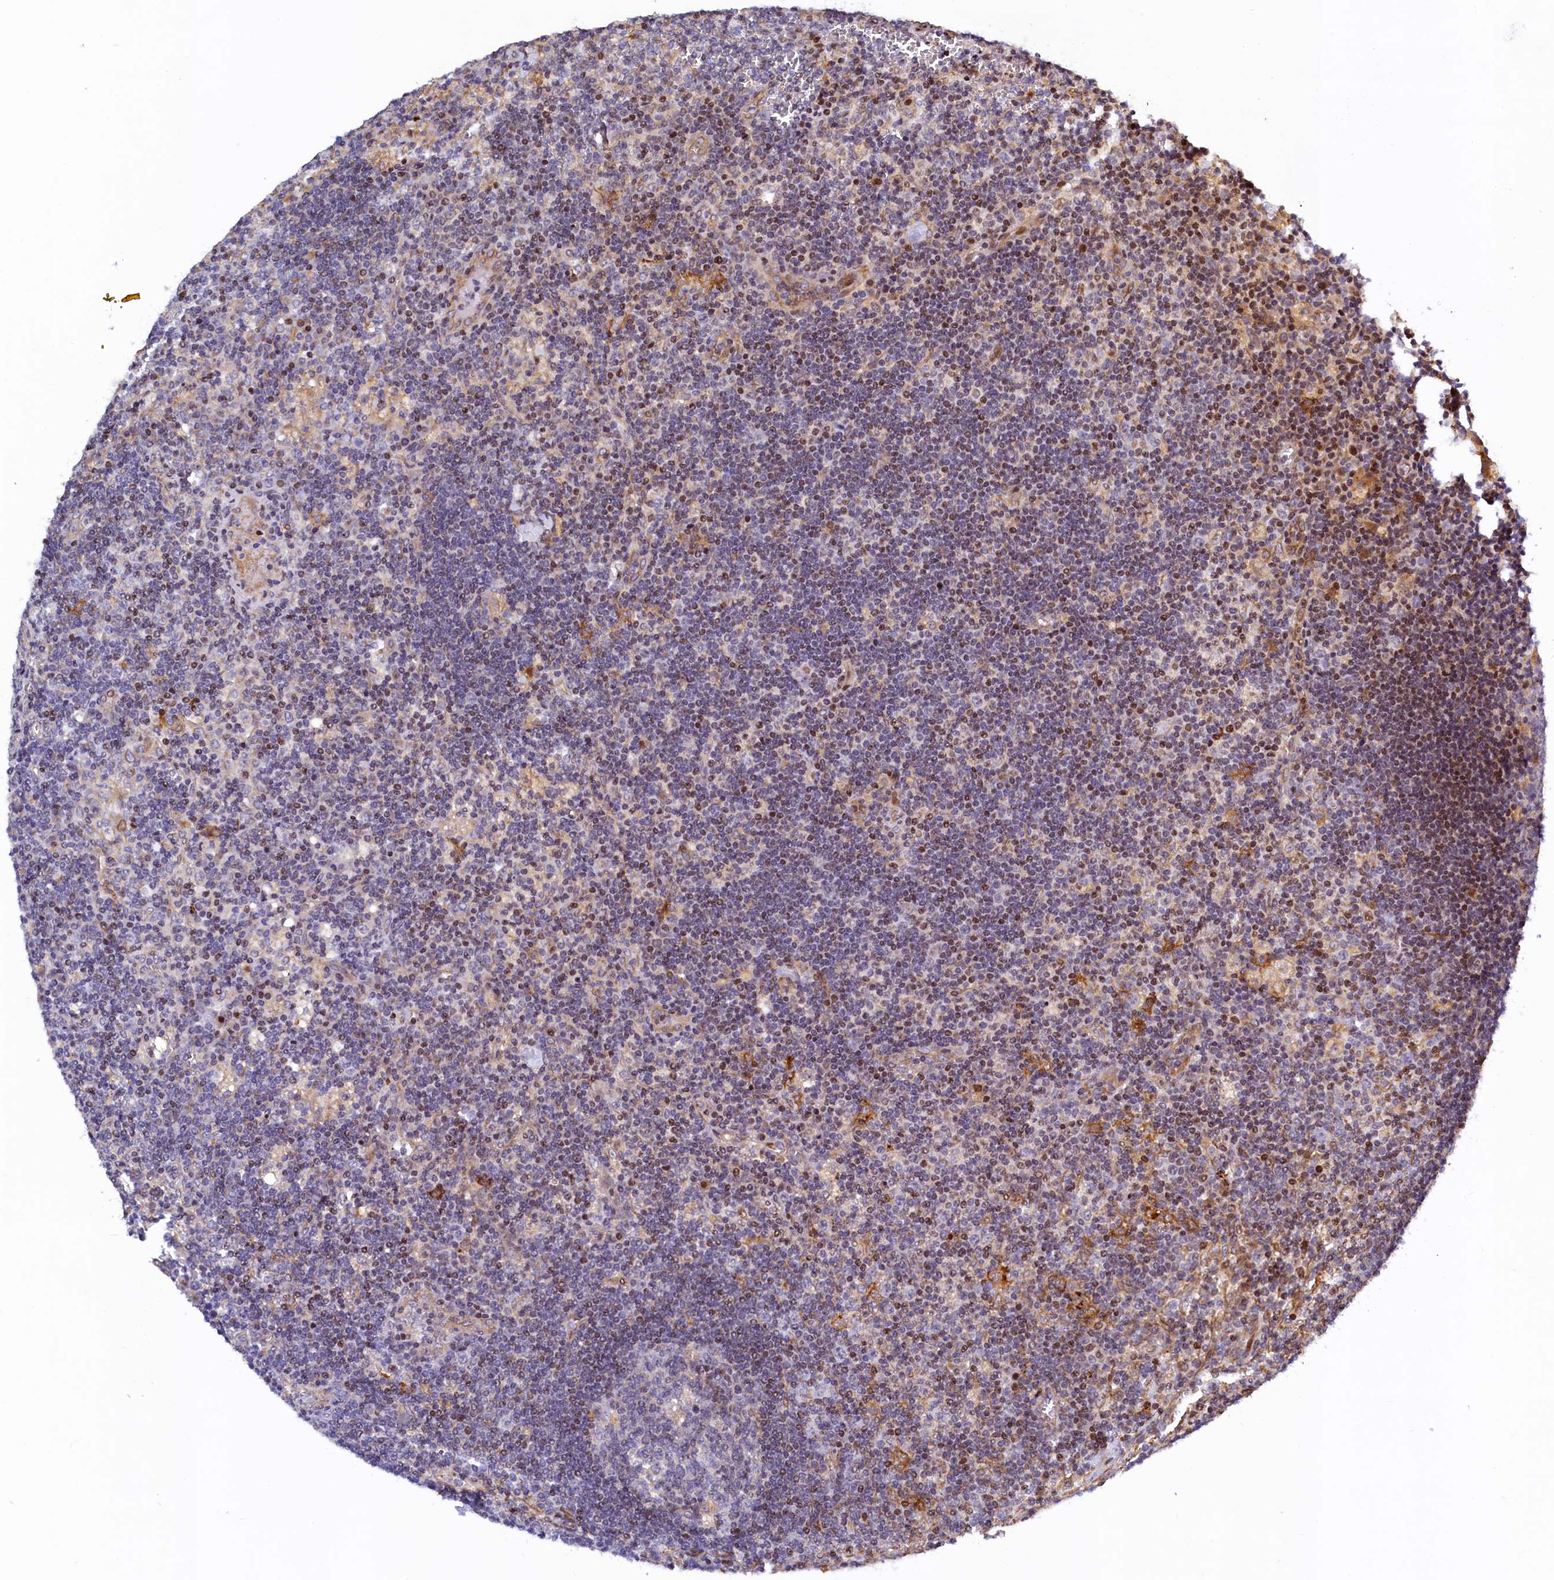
{"staining": {"intensity": "weak", "quantity": "<25%", "location": "nuclear"}, "tissue": "lymph node", "cell_type": "Germinal center cells", "image_type": "normal", "snomed": [{"axis": "morphology", "description": "Normal tissue, NOS"}, {"axis": "topography", "description": "Lymph node"}], "caption": "Benign lymph node was stained to show a protein in brown. There is no significant staining in germinal center cells.", "gene": "TGDS", "patient": {"sex": "male", "age": 58}}